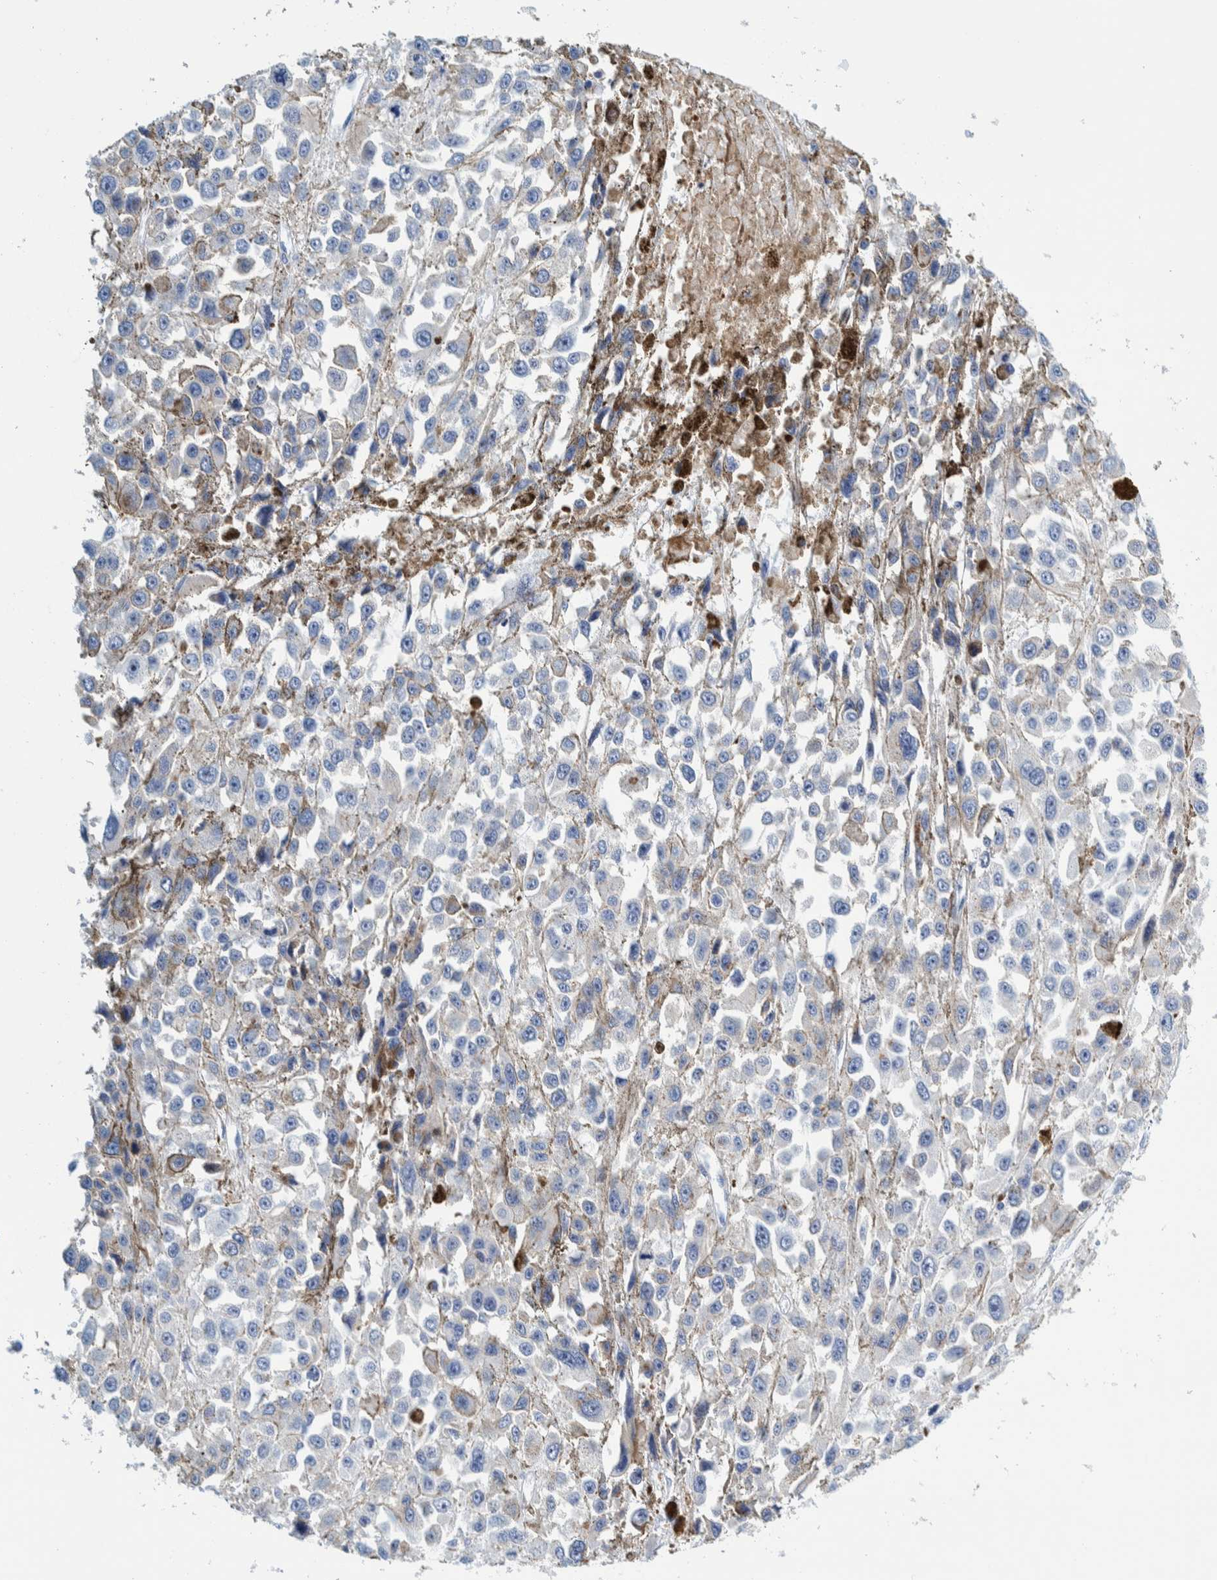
{"staining": {"intensity": "negative", "quantity": "none", "location": "none"}, "tissue": "melanoma", "cell_type": "Tumor cells", "image_type": "cancer", "snomed": [{"axis": "morphology", "description": "Malignant melanoma, Metastatic site"}, {"axis": "topography", "description": "Lymph node"}], "caption": "IHC of malignant melanoma (metastatic site) shows no positivity in tumor cells. Brightfield microscopy of IHC stained with DAB (brown) and hematoxylin (blue), captured at high magnification.", "gene": "MOG", "patient": {"sex": "male", "age": 59}}